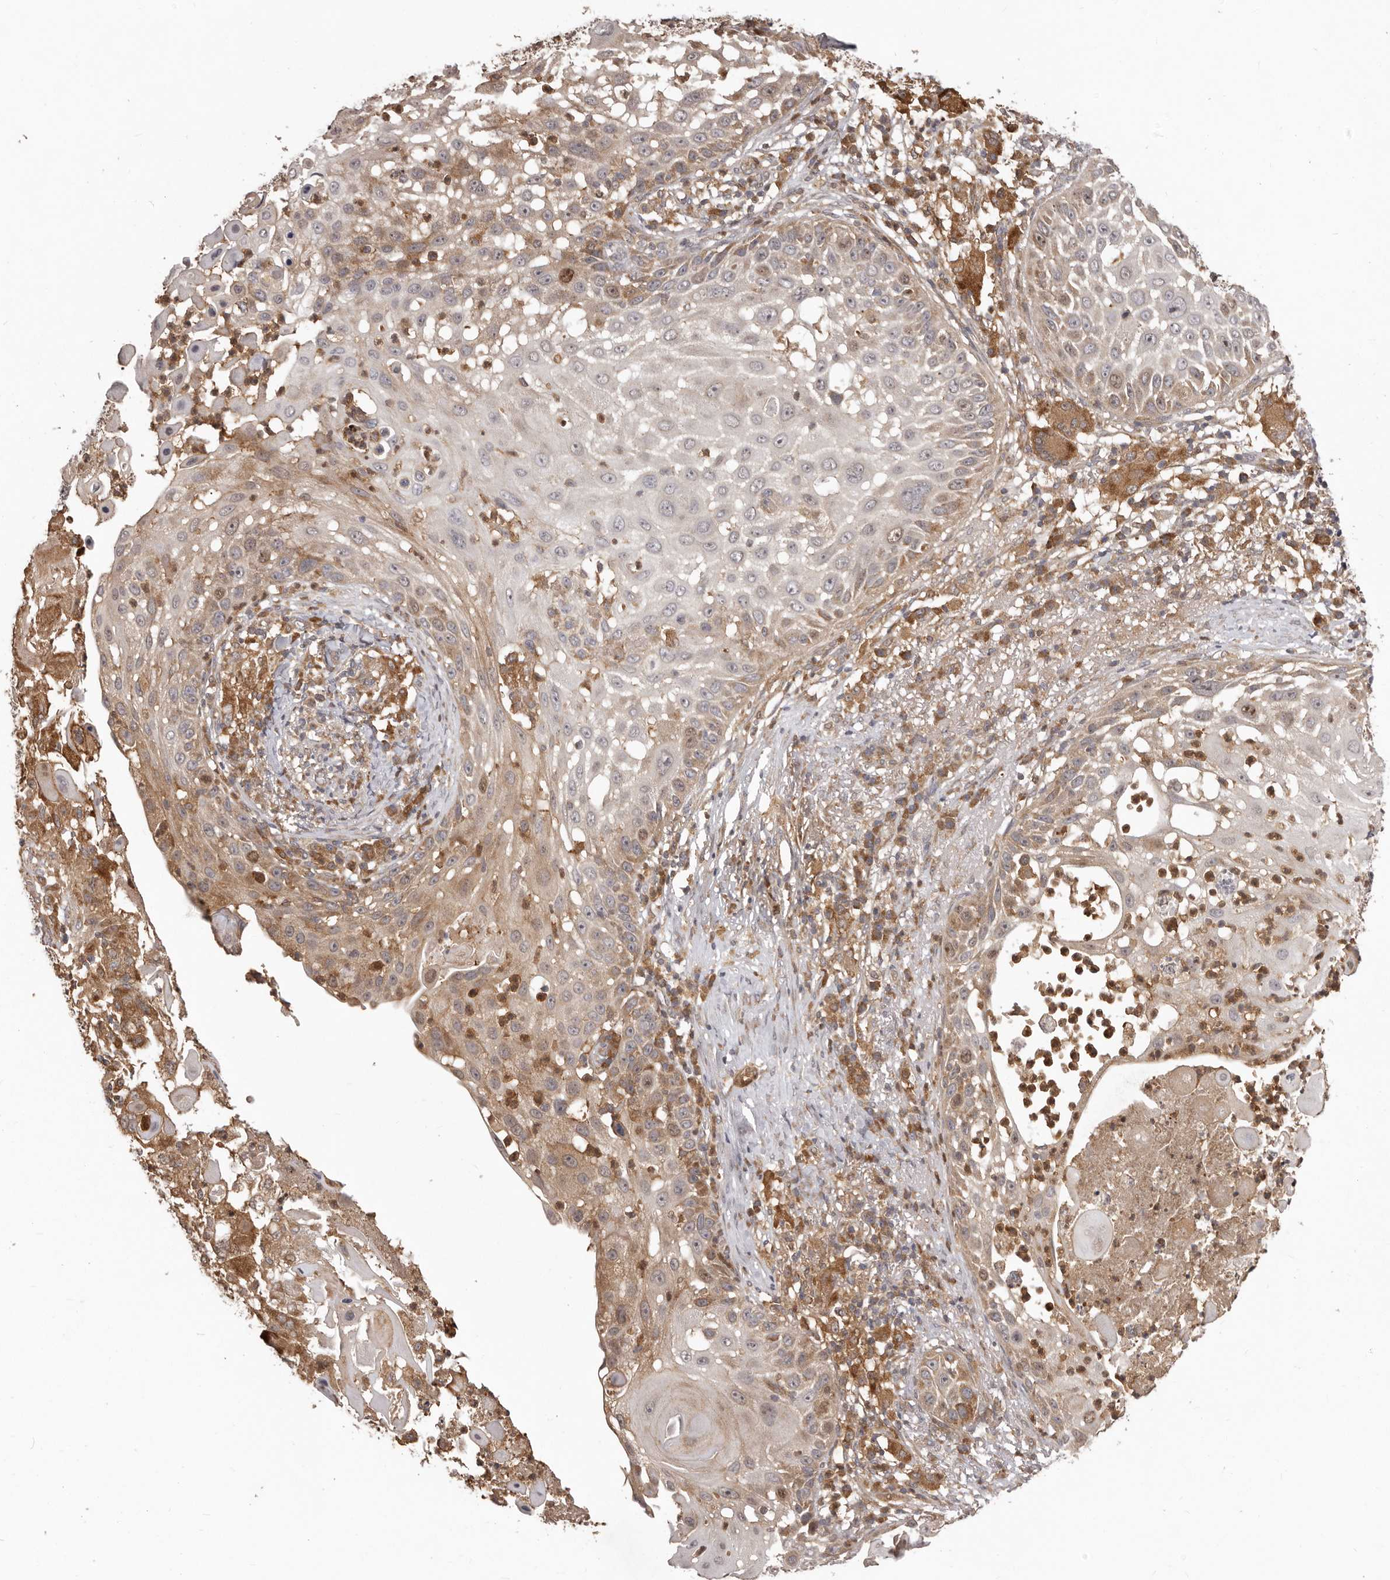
{"staining": {"intensity": "moderate", "quantity": "25%-75%", "location": "cytoplasmic/membranous,nuclear"}, "tissue": "skin cancer", "cell_type": "Tumor cells", "image_type": "cancer", "snomed": [{"axis": "morphology", "description": "Squamous cell carcinoma, NOS"}, {"axis": "topography", "description": "Skin"}], "caption": "Squamous cell carcinoma (skin) stained with immunohistochemistry (IHC) shows moderate cytoplasmic/membranous and nuclear positivity in about 25%-75% of tumor cells.", "gene": "RNF187", "patient": {"sex": "female", "age": 44}}